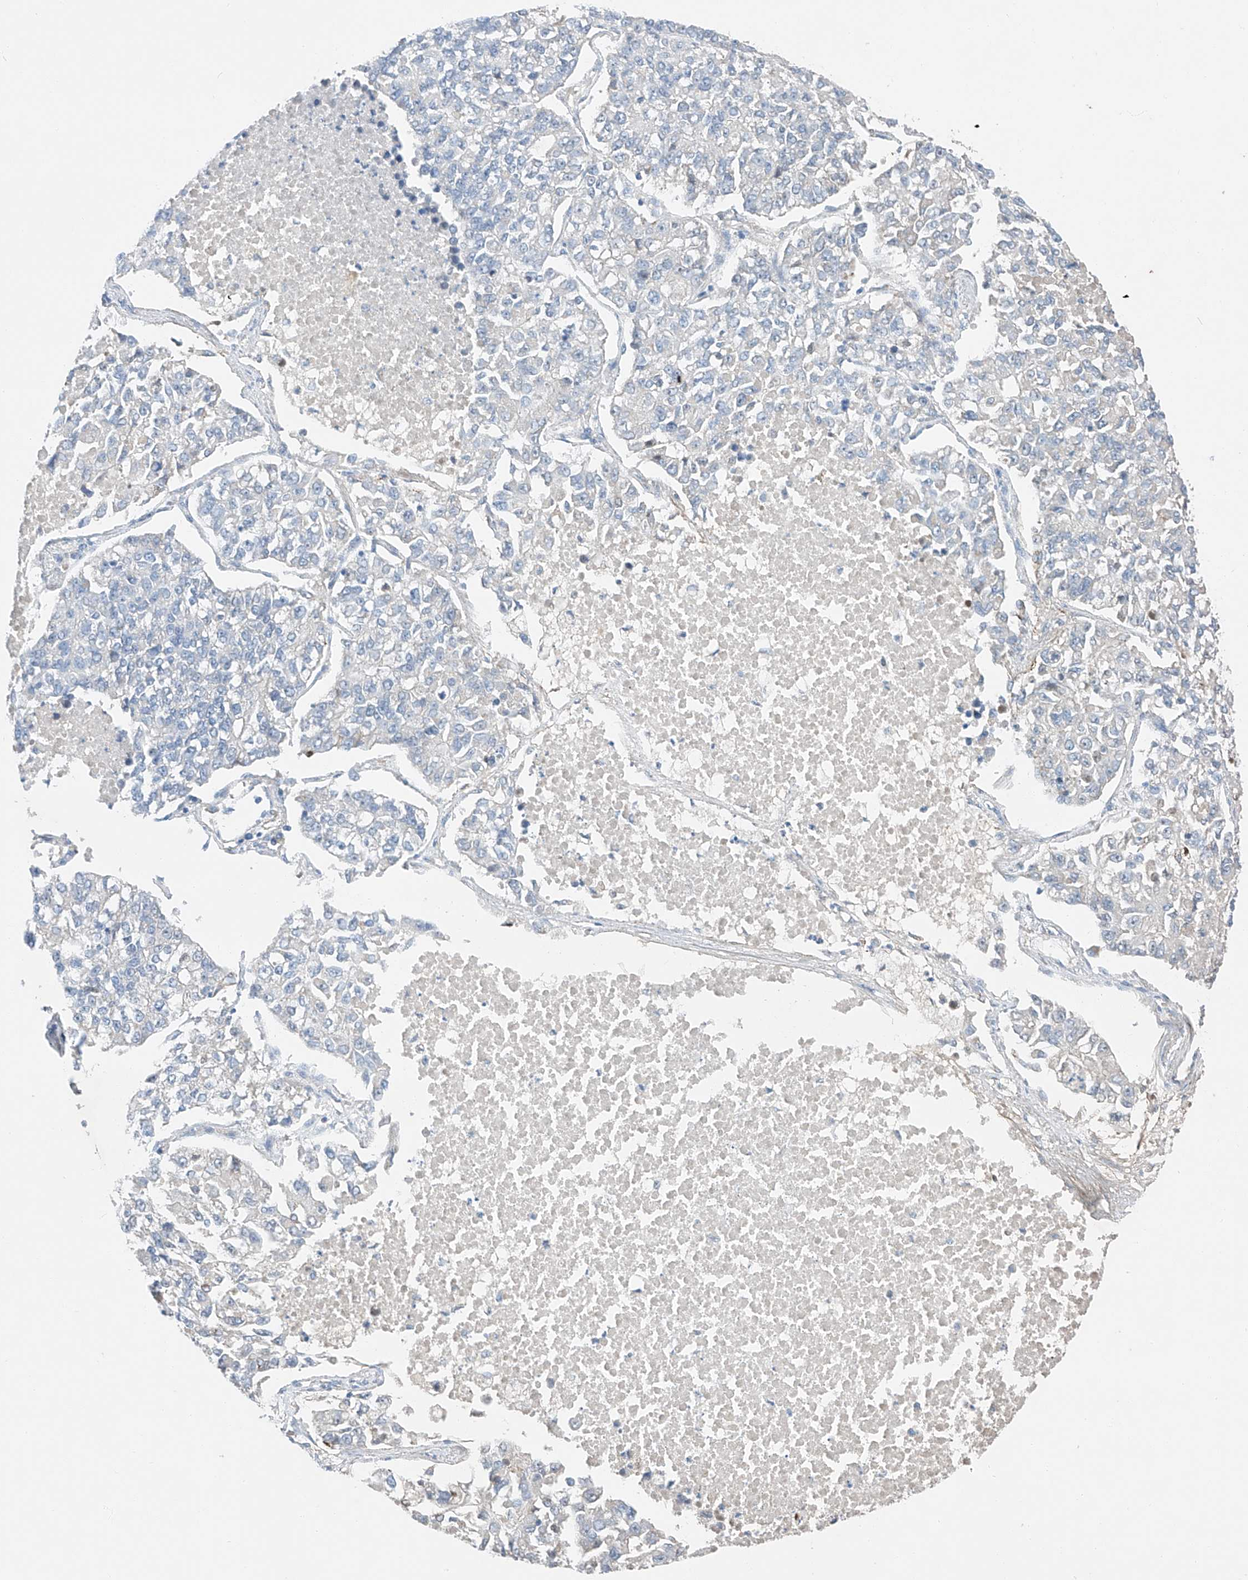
{"staining": {"intensity": "negative", "quantity": "none", "location": "none"}, "tissue": "lung cancer", "cell_type": "Tumor cells", "image_type": "cancer", "snomed": [{"axis": "morphology", "description": "Adenocarcinoma, NOS"}, {"axis": "topography", "description": "Lung"}], "caption": "Human lung cancer stained for a protein using immunohistochemistry displays no positivity in tumor cells.", "gene": "RUSC1", "patient": {"sex": "male", "age": 49}}